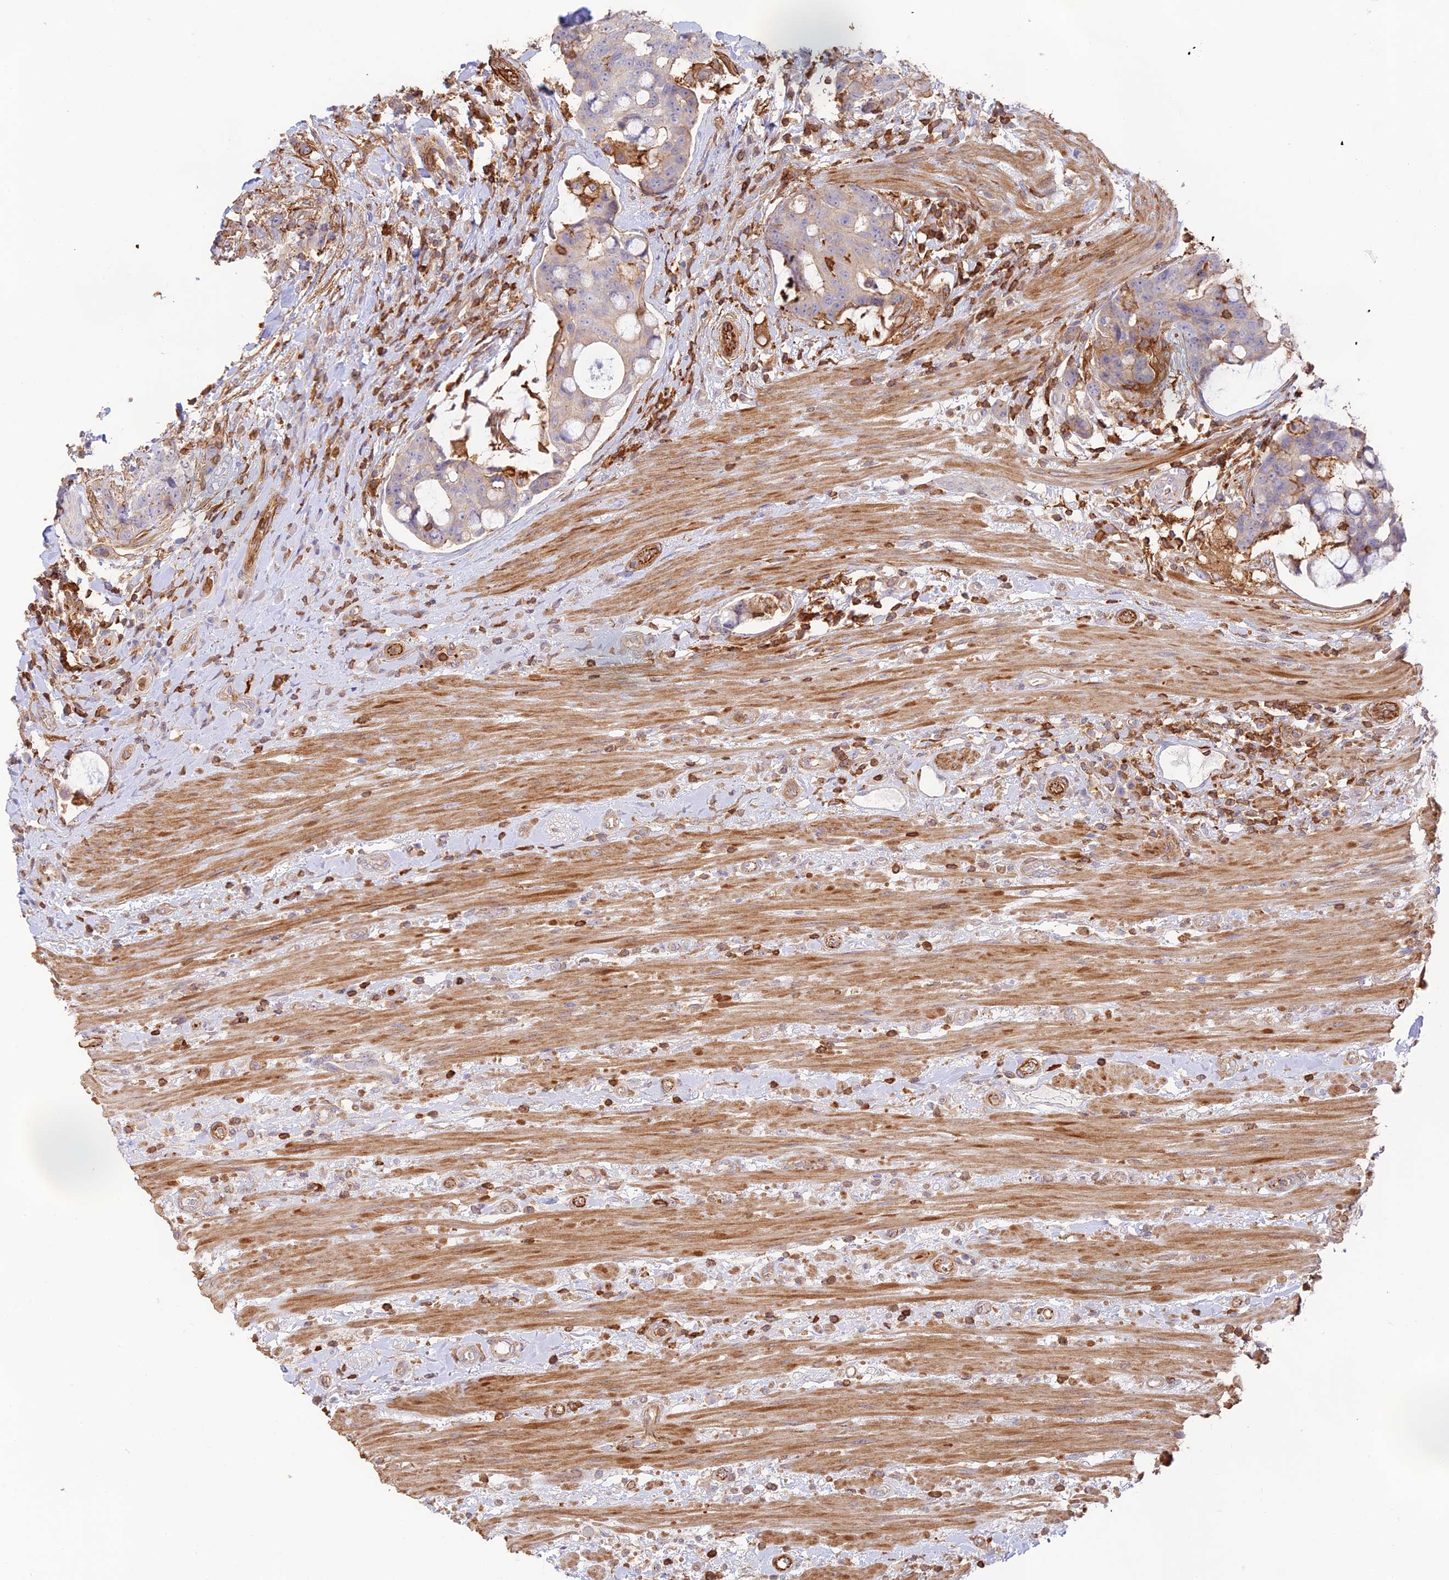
{"staining": {"intensity": "moderate", "quantity": "<25%", "location": "cytoplasmic/membranous"}, "tissue": "colorectal cancer", "cell_type": "Tumor cells", "image_type": "cancer", "snomed": [{"axis": "morphology", "description": "Adenocarcinoma, NOS"}, {"axis": "topography", "description": "Colon"}], "caption": "Immunohistochemical staining of adenocarcinoma (colorectal) exhibits low levels of moderate cytoplasmic/membranous protein staining in approximately <25% of tumor cells. (DAB (3,3'-diaminobenzidine) = brown stain, brightfield microscopy at high magnification).", "gene": "DENND1C", "patient": {"sex": "female", "age": 82}}